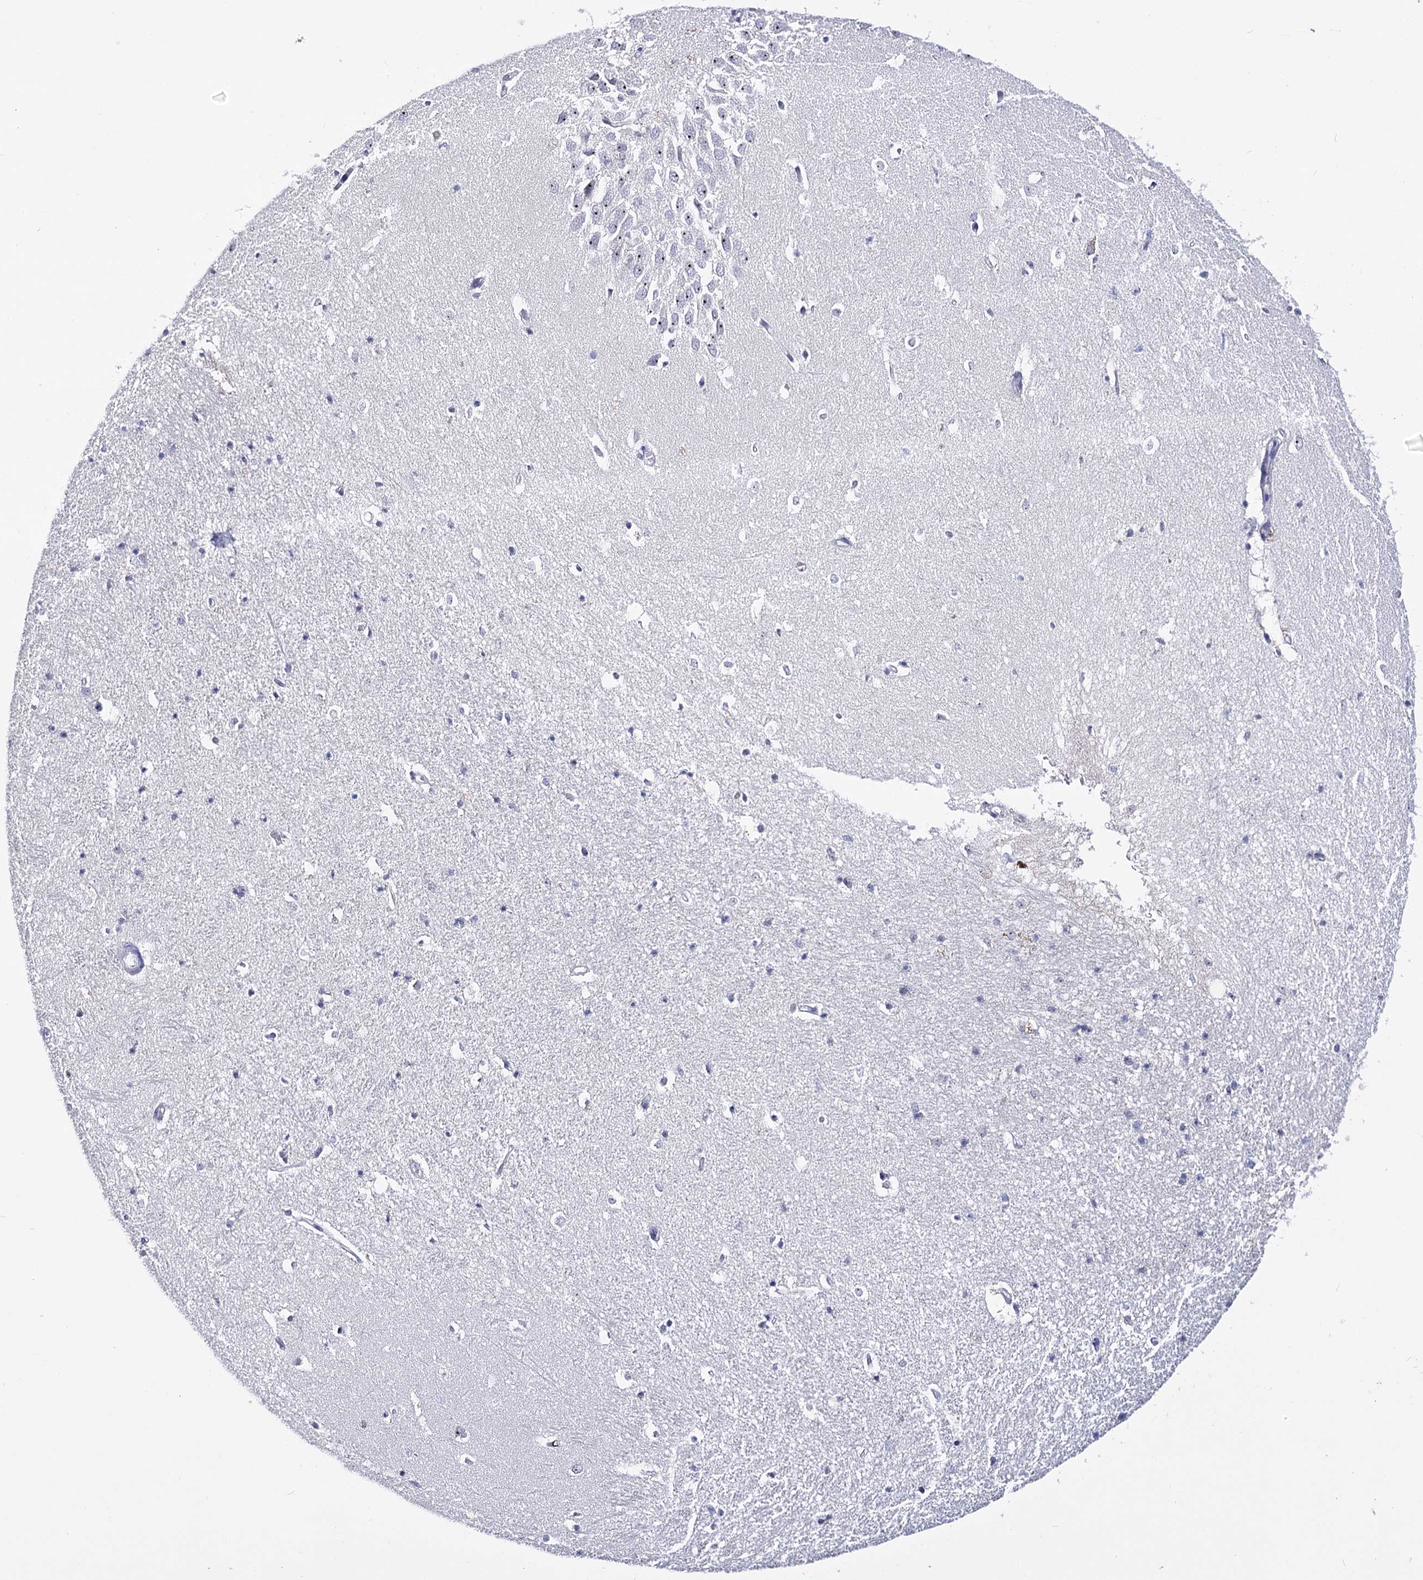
{"staining": {"intensity": "negative", "quantity": "none", "location": "none"}, "tissue": "hippocampus", "cell_type": "Glial cells", "image_type": "normal", "snomed": [{"axis": "morphology", "description": "Normal tissue, NOS"}, {"axis": "topography", "description": "Hippocampus"}], "caption": "This is a image of immunohistochemistry (IHC) staining of normal hippocampus, which shows no staining in glial cells. Nuclei are stained in blue.", "gene": "PCGF5", "patient": {"sex": "female", "age": 64}}